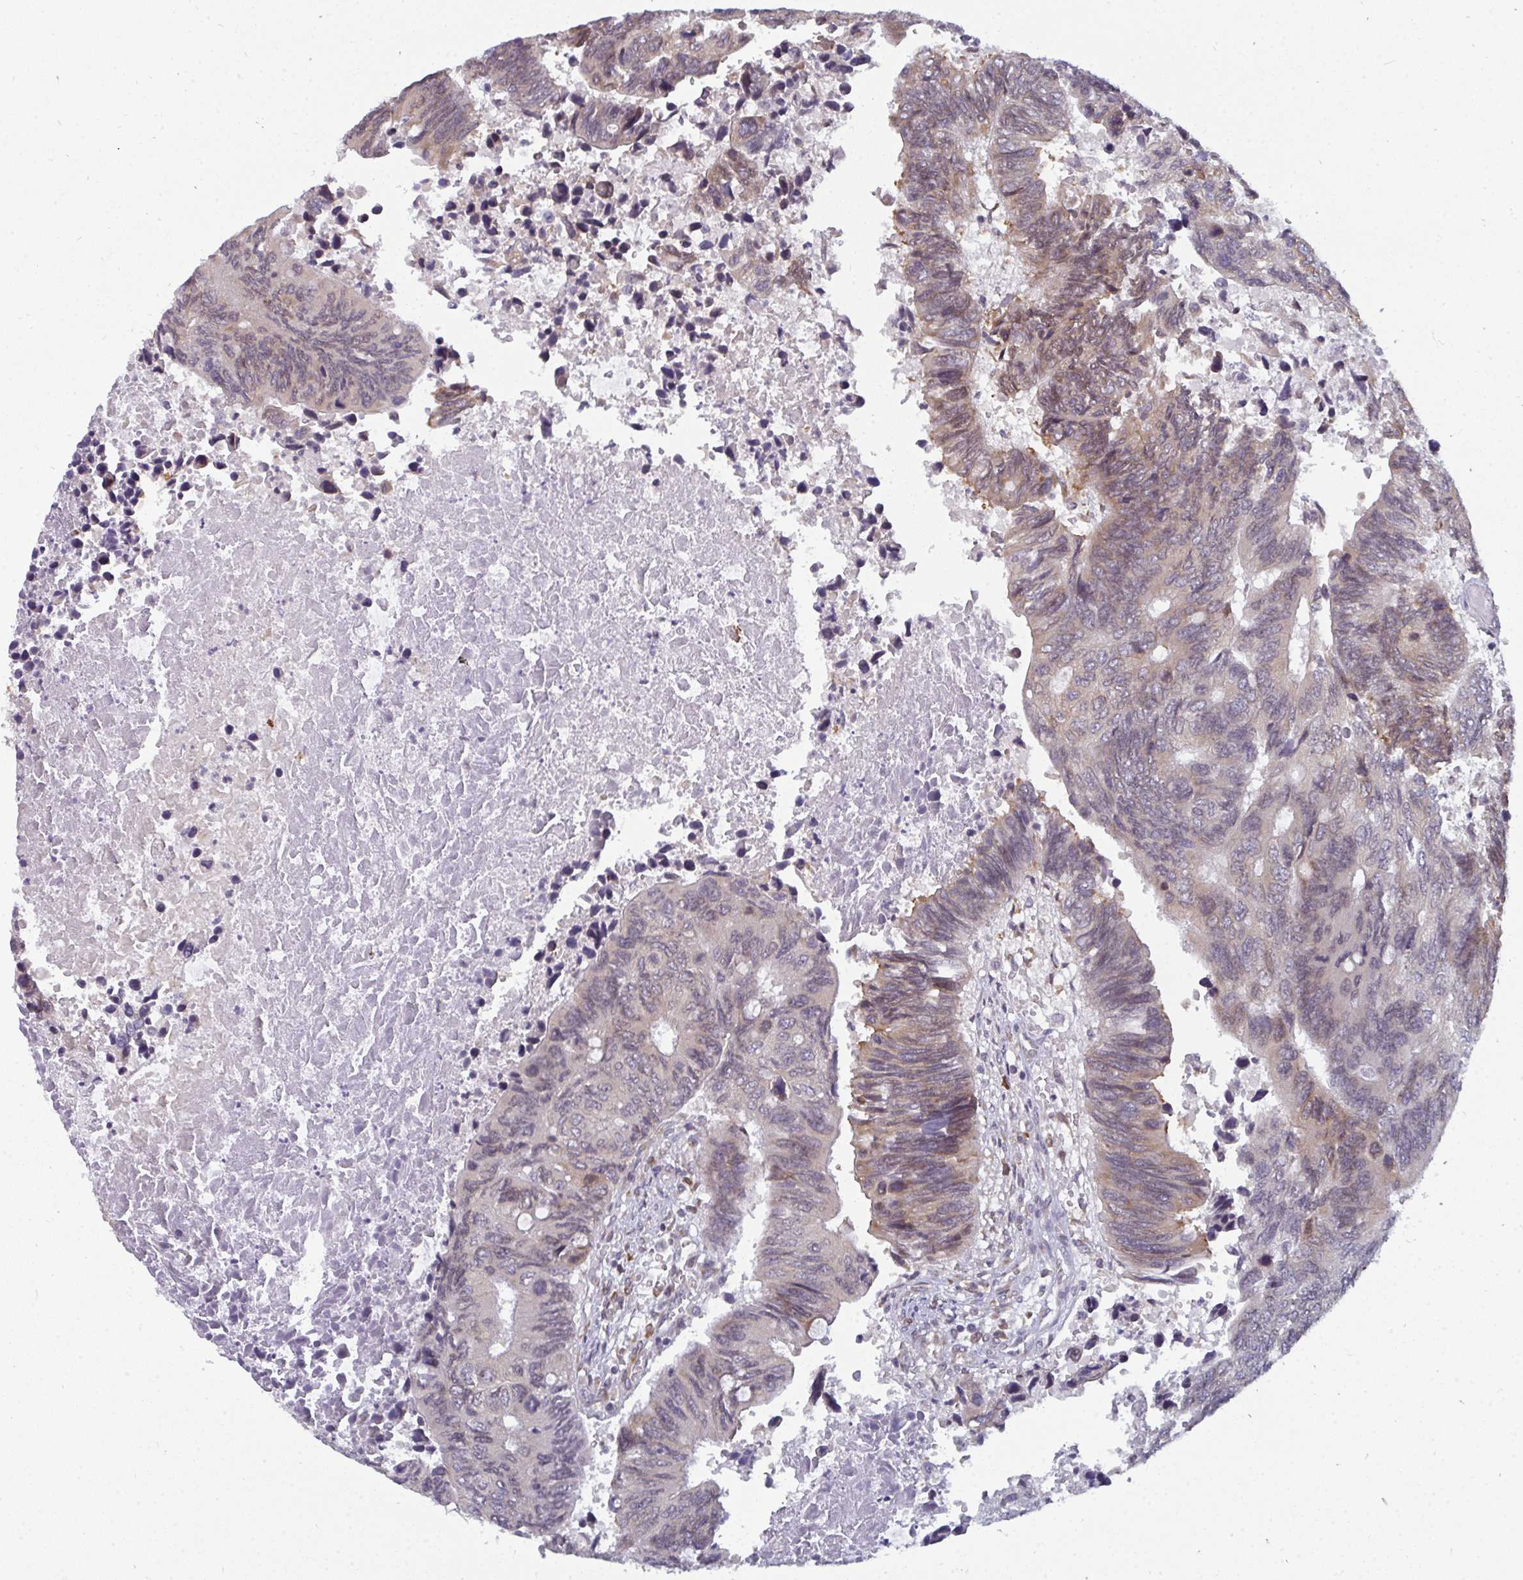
{"staining": {"intensity": "weak", "quantity": ">75%", "location": "cytoplasmic/membranous"}, "tissue": "colorectal cancer", "cell_type": "Tumor cells", "image_type": "cancer", "snomed": [{"axis": "morphology", "description": "Adenocarcinoma, NOS"}, {"axis": "topography", "description": "Colon"}], "caption": "High-power microscopy captured an immunohistochemistry photomicrograph of colorectal cancer, revealing weak cytoplasmic/membranous positivity in about >75% of tumor cells.", "gene": "LYSMD4", "patient": {"sex": "male", "age": 87}}